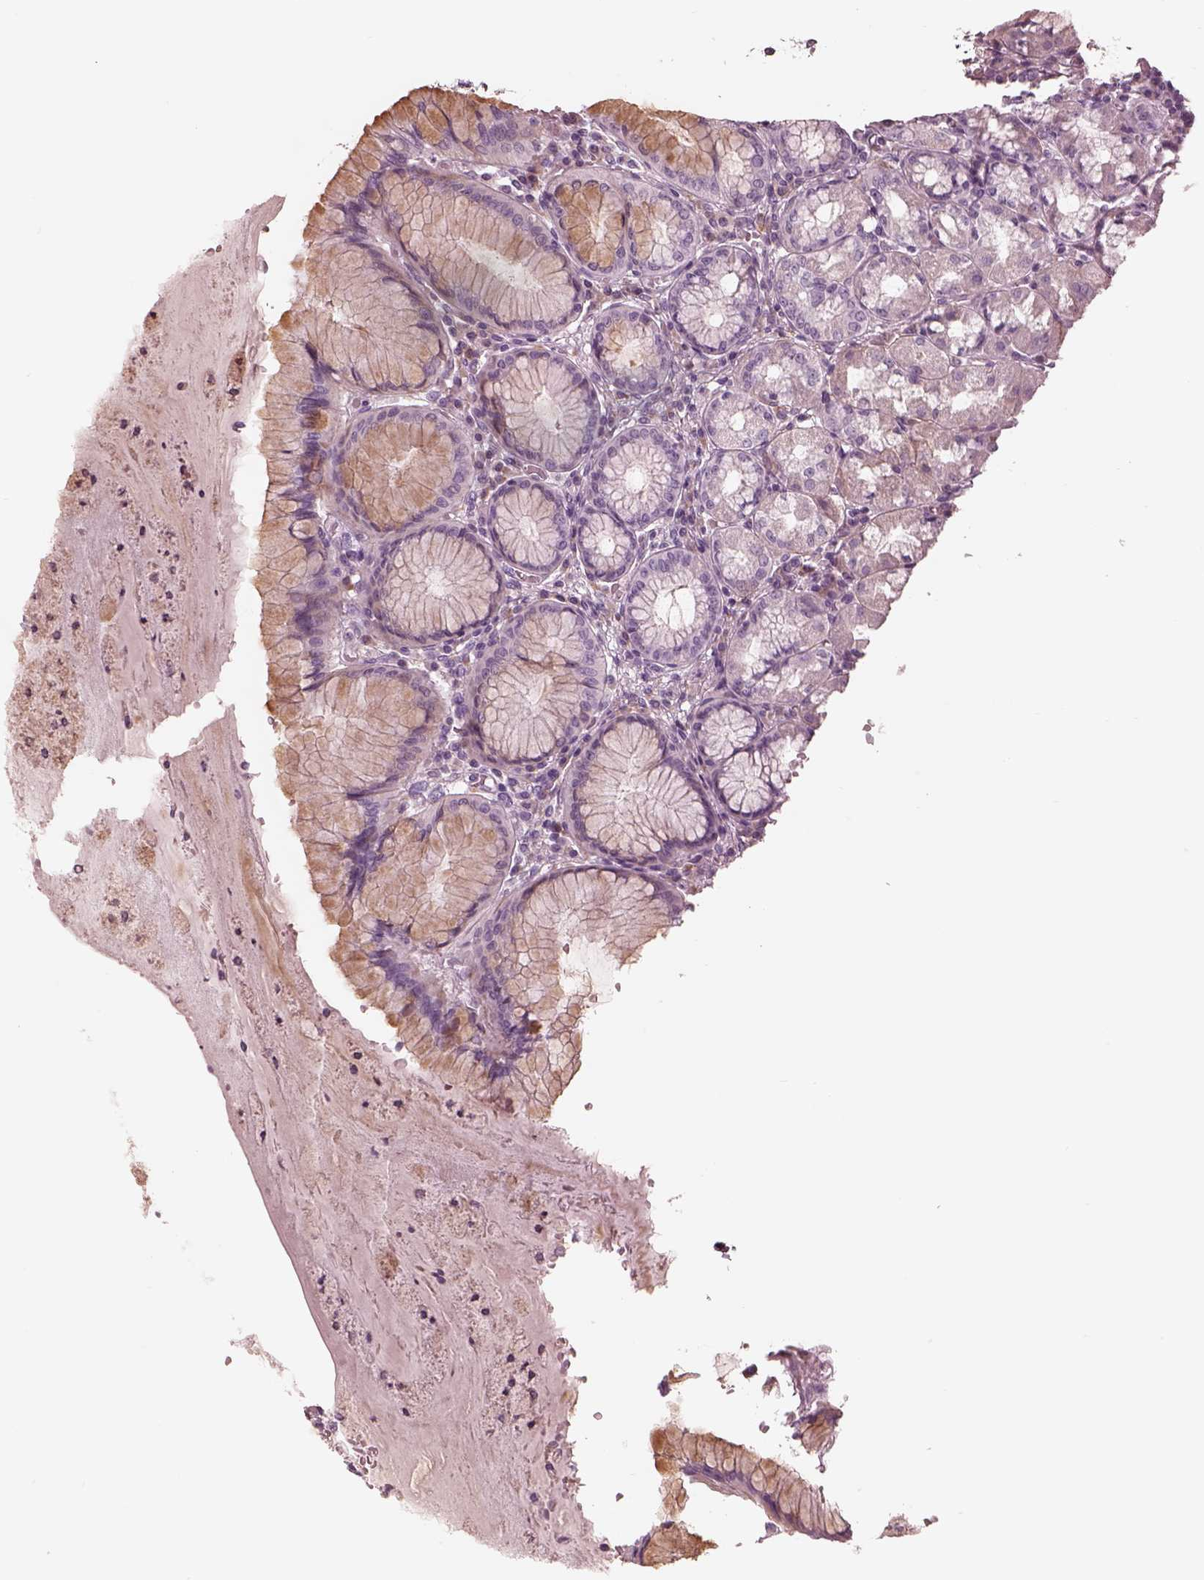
{"staining": {"intensity": "moderate", "quantity": "<25%", "location": "cytoplasmic/membranous"}, "tissue": "stomach", "cell_type": "Glandular cells", "image_type": "normal", "snomed": [{"axis": "morphology", "description": "Normal tissue, NOS"}, {"axis": "topography", "description": "Stomach"}], "caption": "Stomach stained with DAB immunohistochemistry (IHC) demonstrates low levels of moderate cytoplasmic/membranous expression in about <25% of glandular cells. The staining was performed using DAB to visualize the protein expression in brown, while the nuclei were stained in blue with hematoxylin (Magnification: 20x).", "gene": "CADM2", "patient": {"sex": "male", "age": 55}}